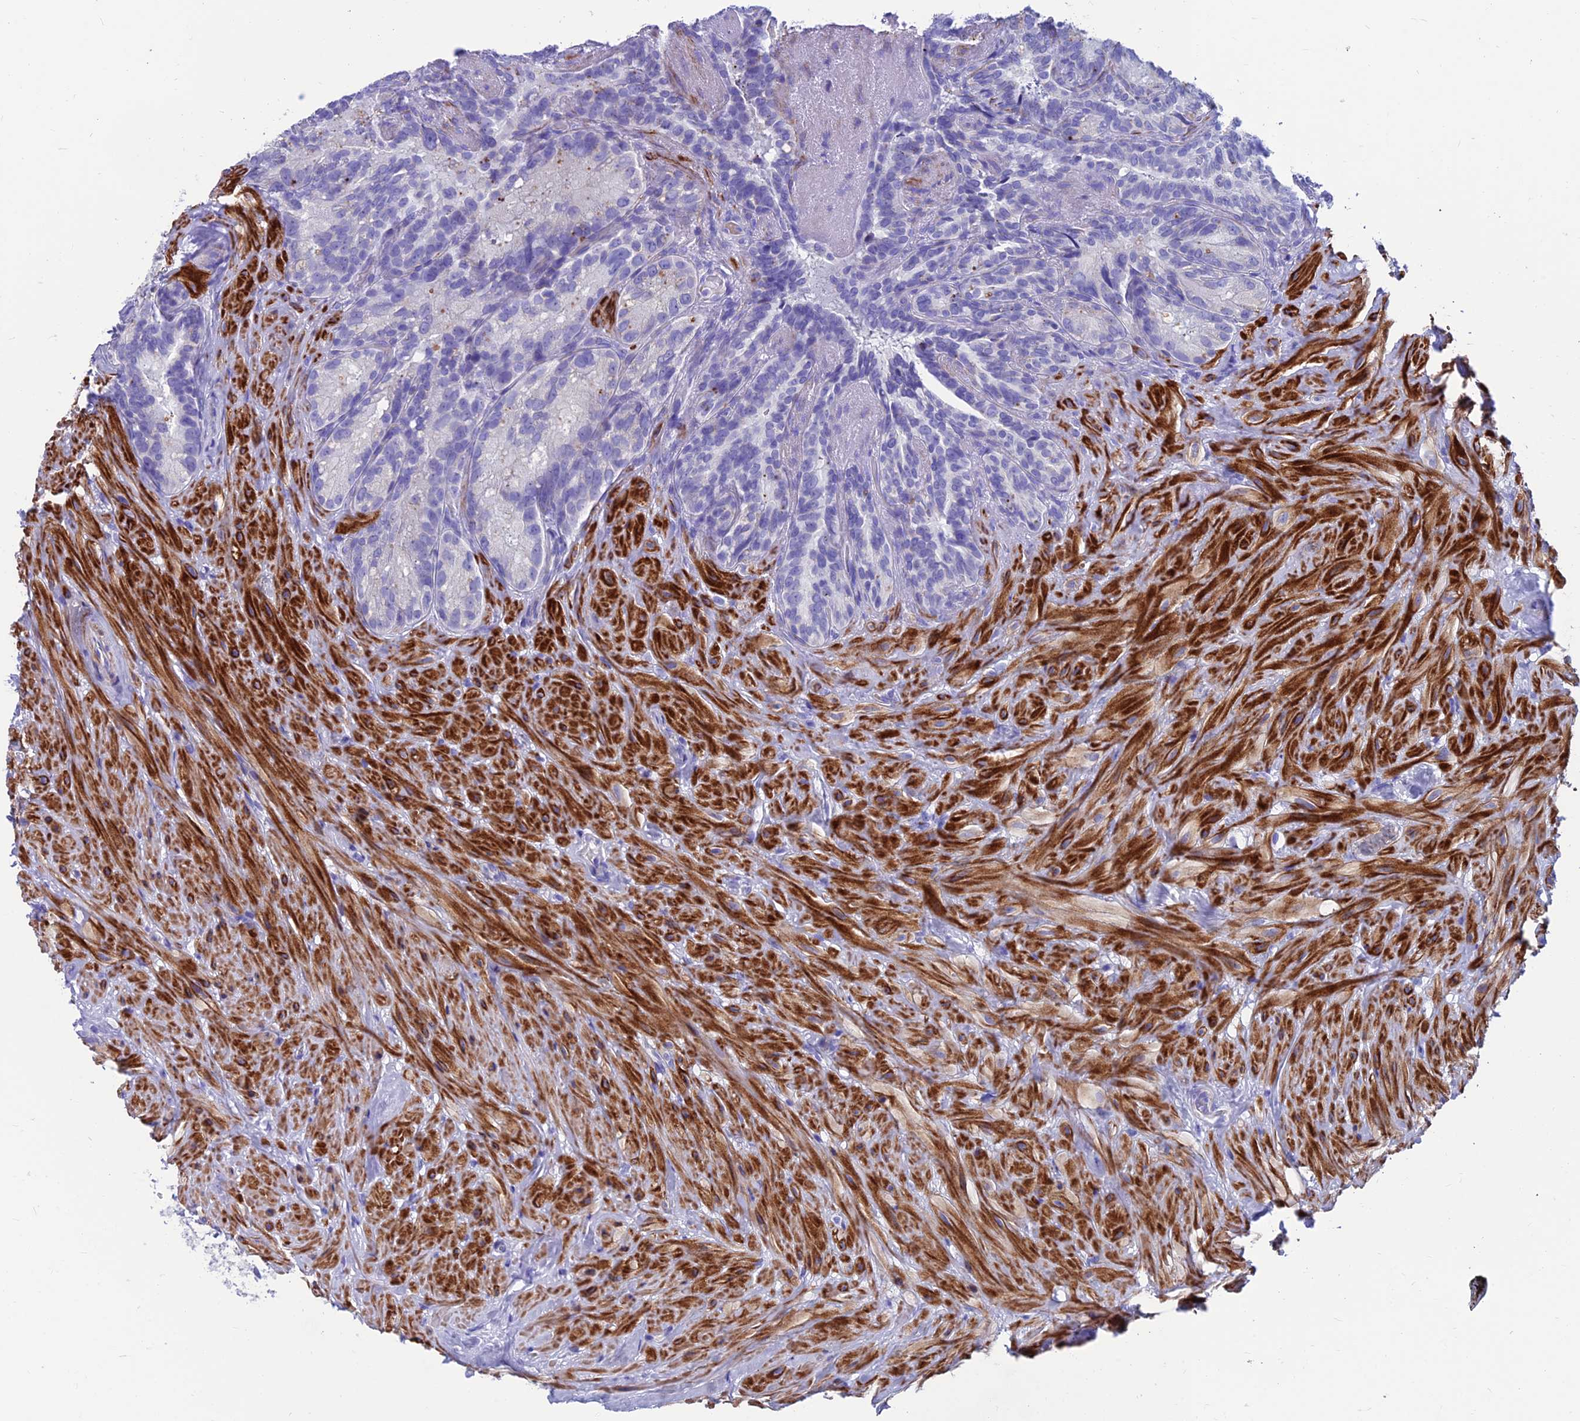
{"staining": {"intensity": "negative", "quantity": "none", "location": "none"}, "tissue": "seminal vesicle", "cell_type": "Glandular cells", "image_type": "normal", "snomed": [{"axis": "morphology", "description": "Normal tissue, NOS"}, {"axis": "topography", "description": "Seminal veicle"}], "caption": "DAB (3,3'-diaminobenzidine) immunohistochemical staining of benign human seminal vesicle shows no significant staining in glandular cells.", "gene": "GNG11", "patient": {"sex": "male", "age": 62}}